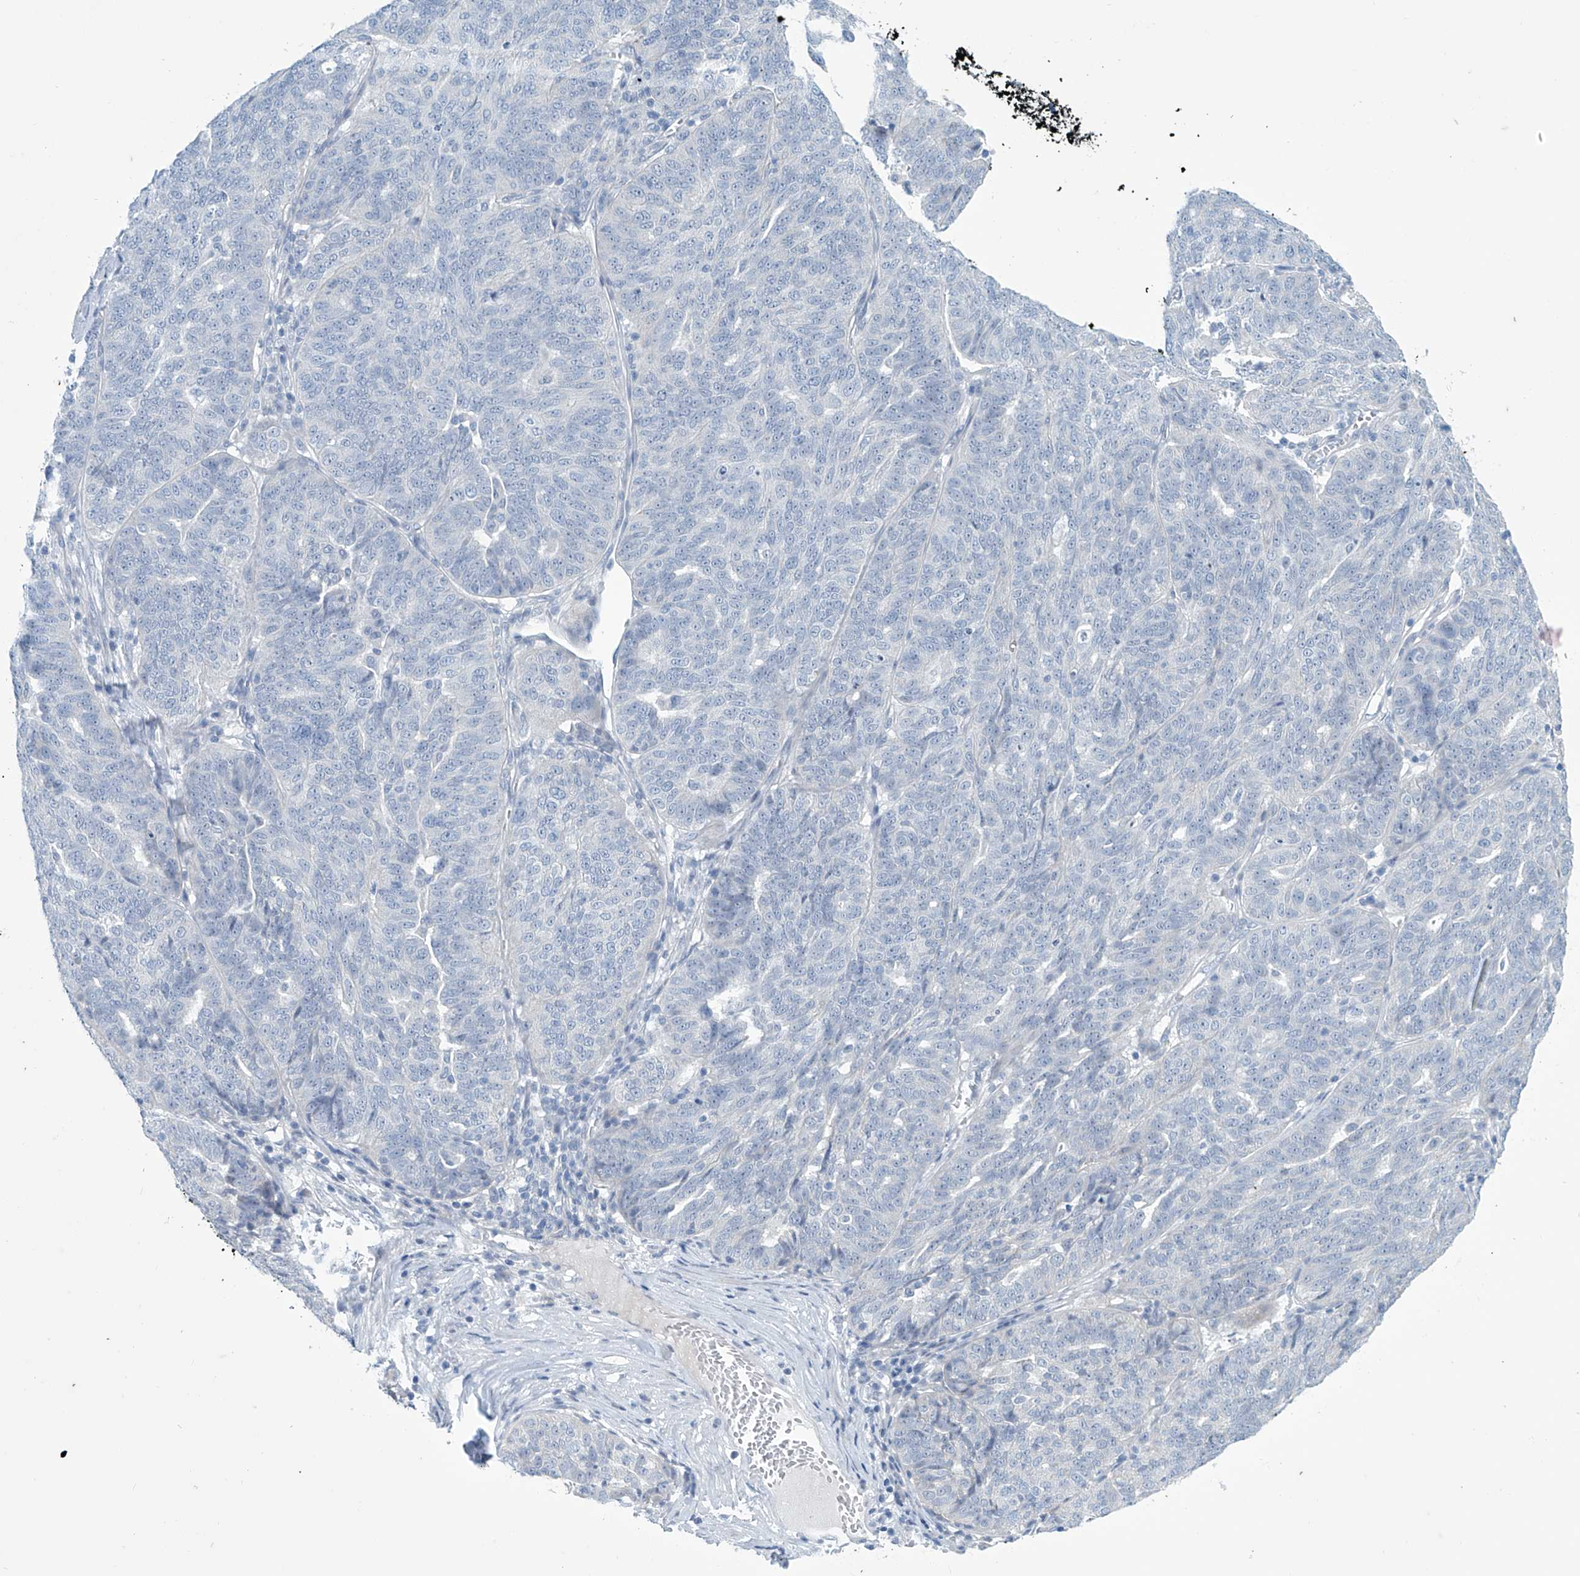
{"staining": {"intensity": "negative", "quantity": "none", "location": "none"}, "tissue": "ovarian cancer", "cell_type": "Tumor cells", "image_type": "cancer", "snomed": [{"axis": "morphology", "description": "Cystadenocarcinoma, serous, NOS"}, {"axis": "topography", "description": "Ovary"}], "caption": "Ovarian serous cystadenocarcinoma was stained to show a protein in brown. There is no significant expression in tumor cells.", "gene": "SLC35A5", "patient": {"sex": "female", "age": 59}}